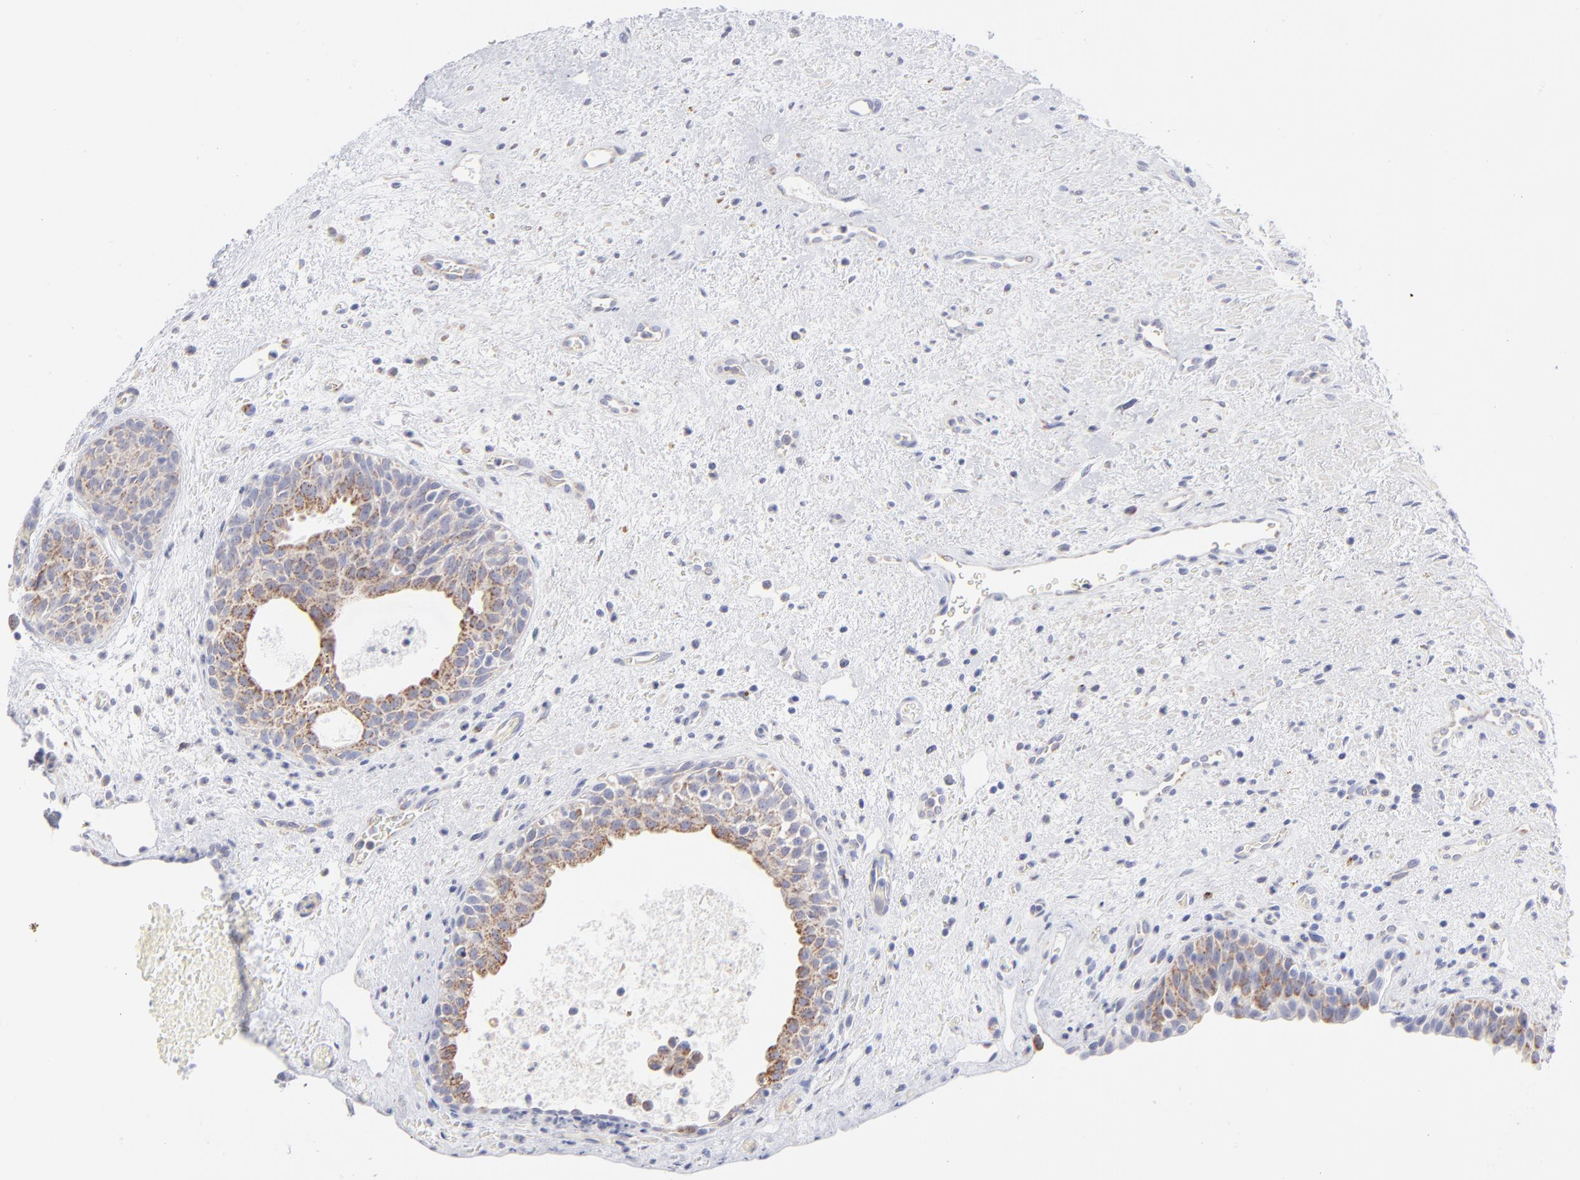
{"staining": {"intensity": "moderate", "quantity": ">75%", "location": "cytoplasmic/membranous"}, "tissue": "urinary bladder", "cell_type": "Urothelial cells", "image_type": "normal", "snomed": [{"axis": "morphology", "description": "Normal tissue, NOS"}, {"axis": "topography", "description": "Urinary bladder"}], "caption": "An IHC image of normal tissue is shown. Protein staining in brown labels moderate cytoplasmic/membranous positivity in urinary bladder within urothelial cells.", "gene": "TST", "patient": {"sex": "male", "age": 48}}